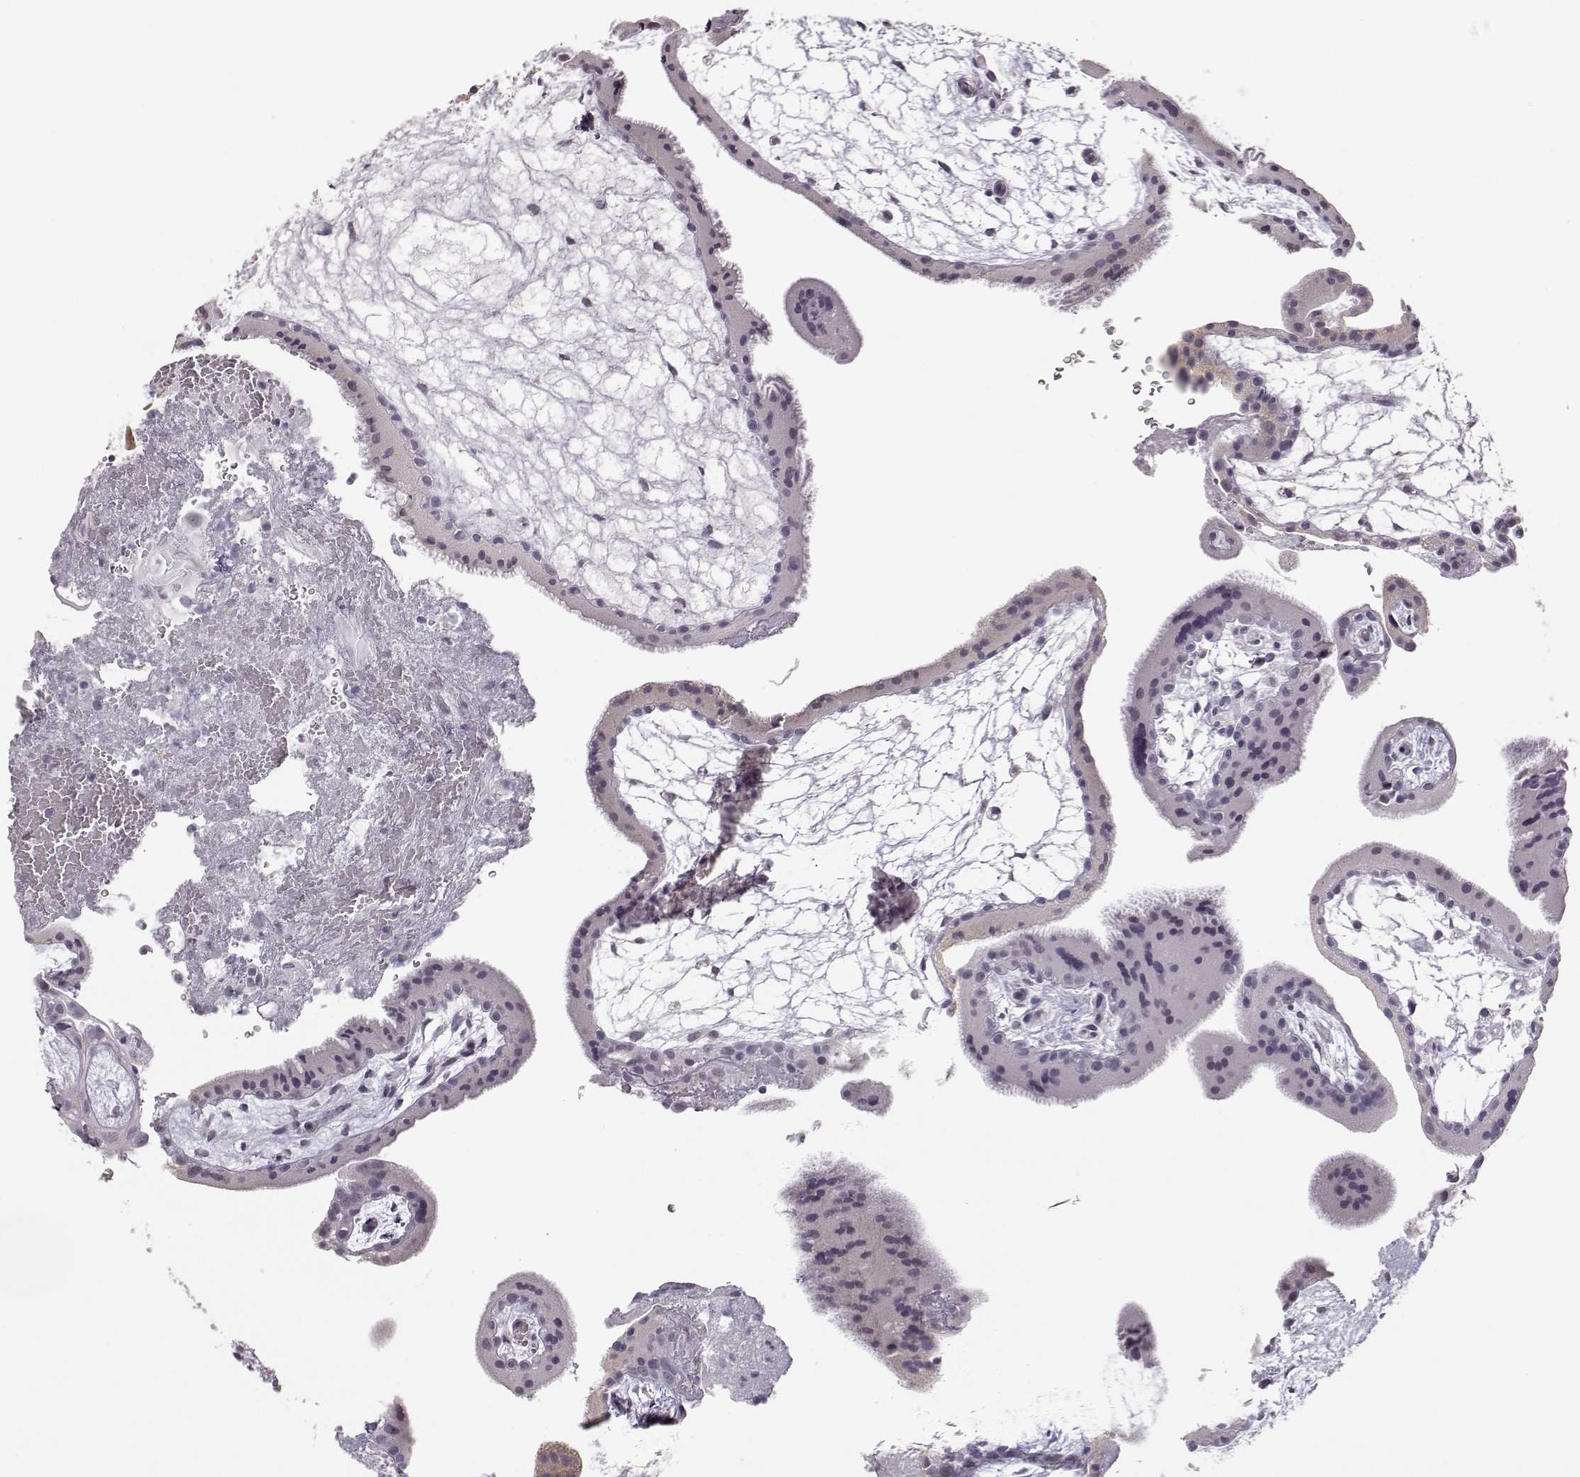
{"staining": {"intensity": "negative", "quantity": "none", "location": "none"}, "tissue": "placenta", "cell_type": "Decidual cells", "image_type": "normal", "snomed": [{"axis": "morphology", "description": "Normal tissue, NOS"}, {"axis": "topography", "description": "Placenta"}], "caption": "Protein analysis of benign placenta exhibits no significant positivity in decidual cells.", "gene": "VGF", "patient": {"sex": "female", "age": 19}}